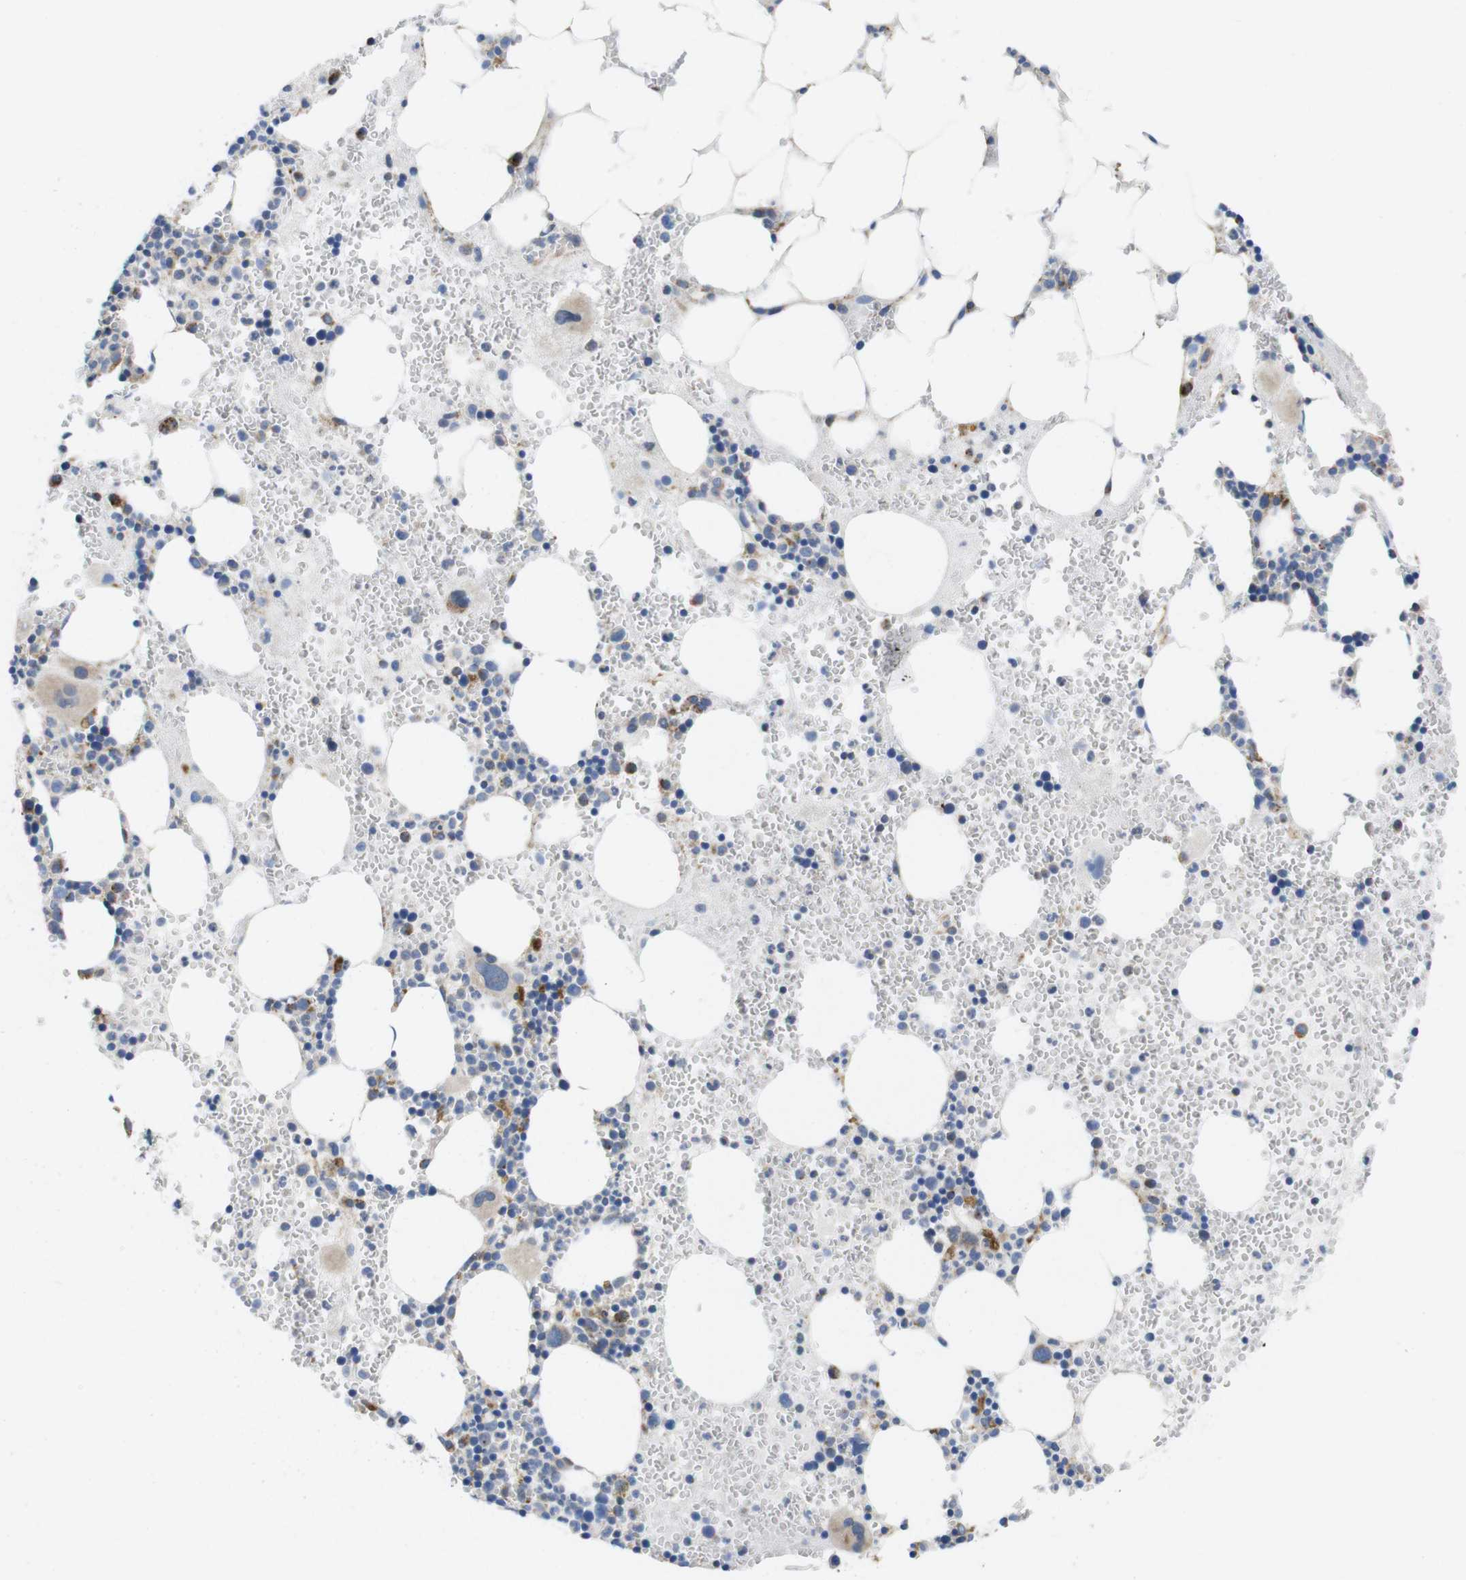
{"staining": {"intensity": "moderate", "quantity": "25%-75%", "location": "cytoplasmic/membranous"}, "tissue": "bone marrow", "cell_type": "Hematopoietic cells", "image_type": "normal", "snomed": [{"axis": "morphology", "description": "Normal tissue, NOS"}, {"axis": "morphology", "description": "Inflammation, NOS"}, {"axis": "topography", "description": "Bone marrow"}], "caption": "An image of human bone marrow stained for a protein exhibits moderate cytoplasmic/membranous brown staining in hematopoietic cells.", "gene": "TMEM192", "patient": {"sex": "female", "age": 76}}